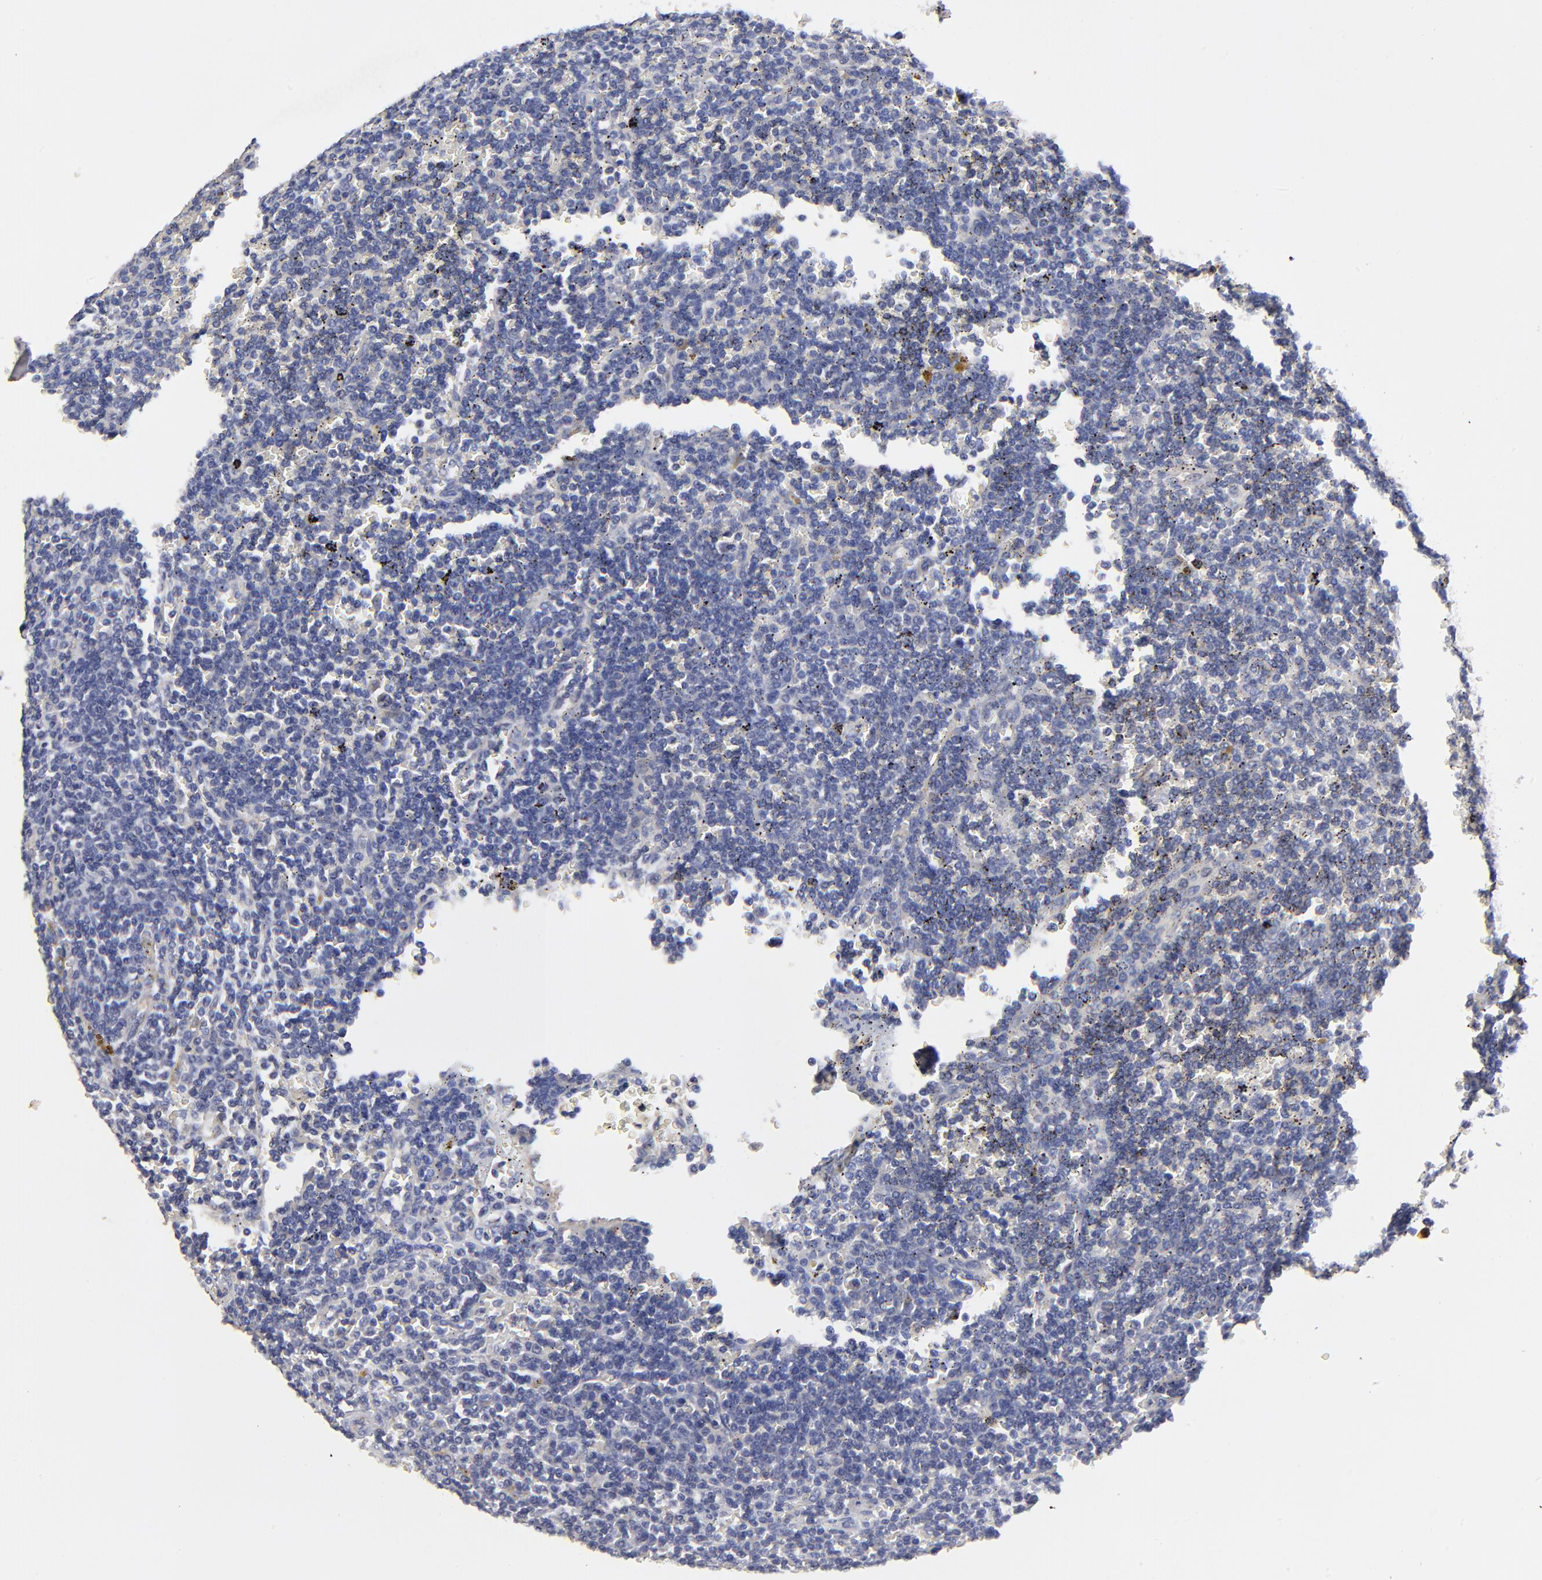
{"staining": {"intensity": "negative", "quantity": "none", "location": "none"}, "tissue": "lymphoma", "cell_type": "Tumor cells", "image_type": "cancer", "snomed": [{"axis": "morphology", "description": "Malignant lymphoma, non-Hodgkin's type, Low grade"}, {"axis": "topography", "description": "Spleen"}], "caption": "Lymphoma was stained to show a protein in brown. There is no significant positivity in tumor cells.", "gene": "SULF2", "patient": {"sex": "male", "age": 80}}